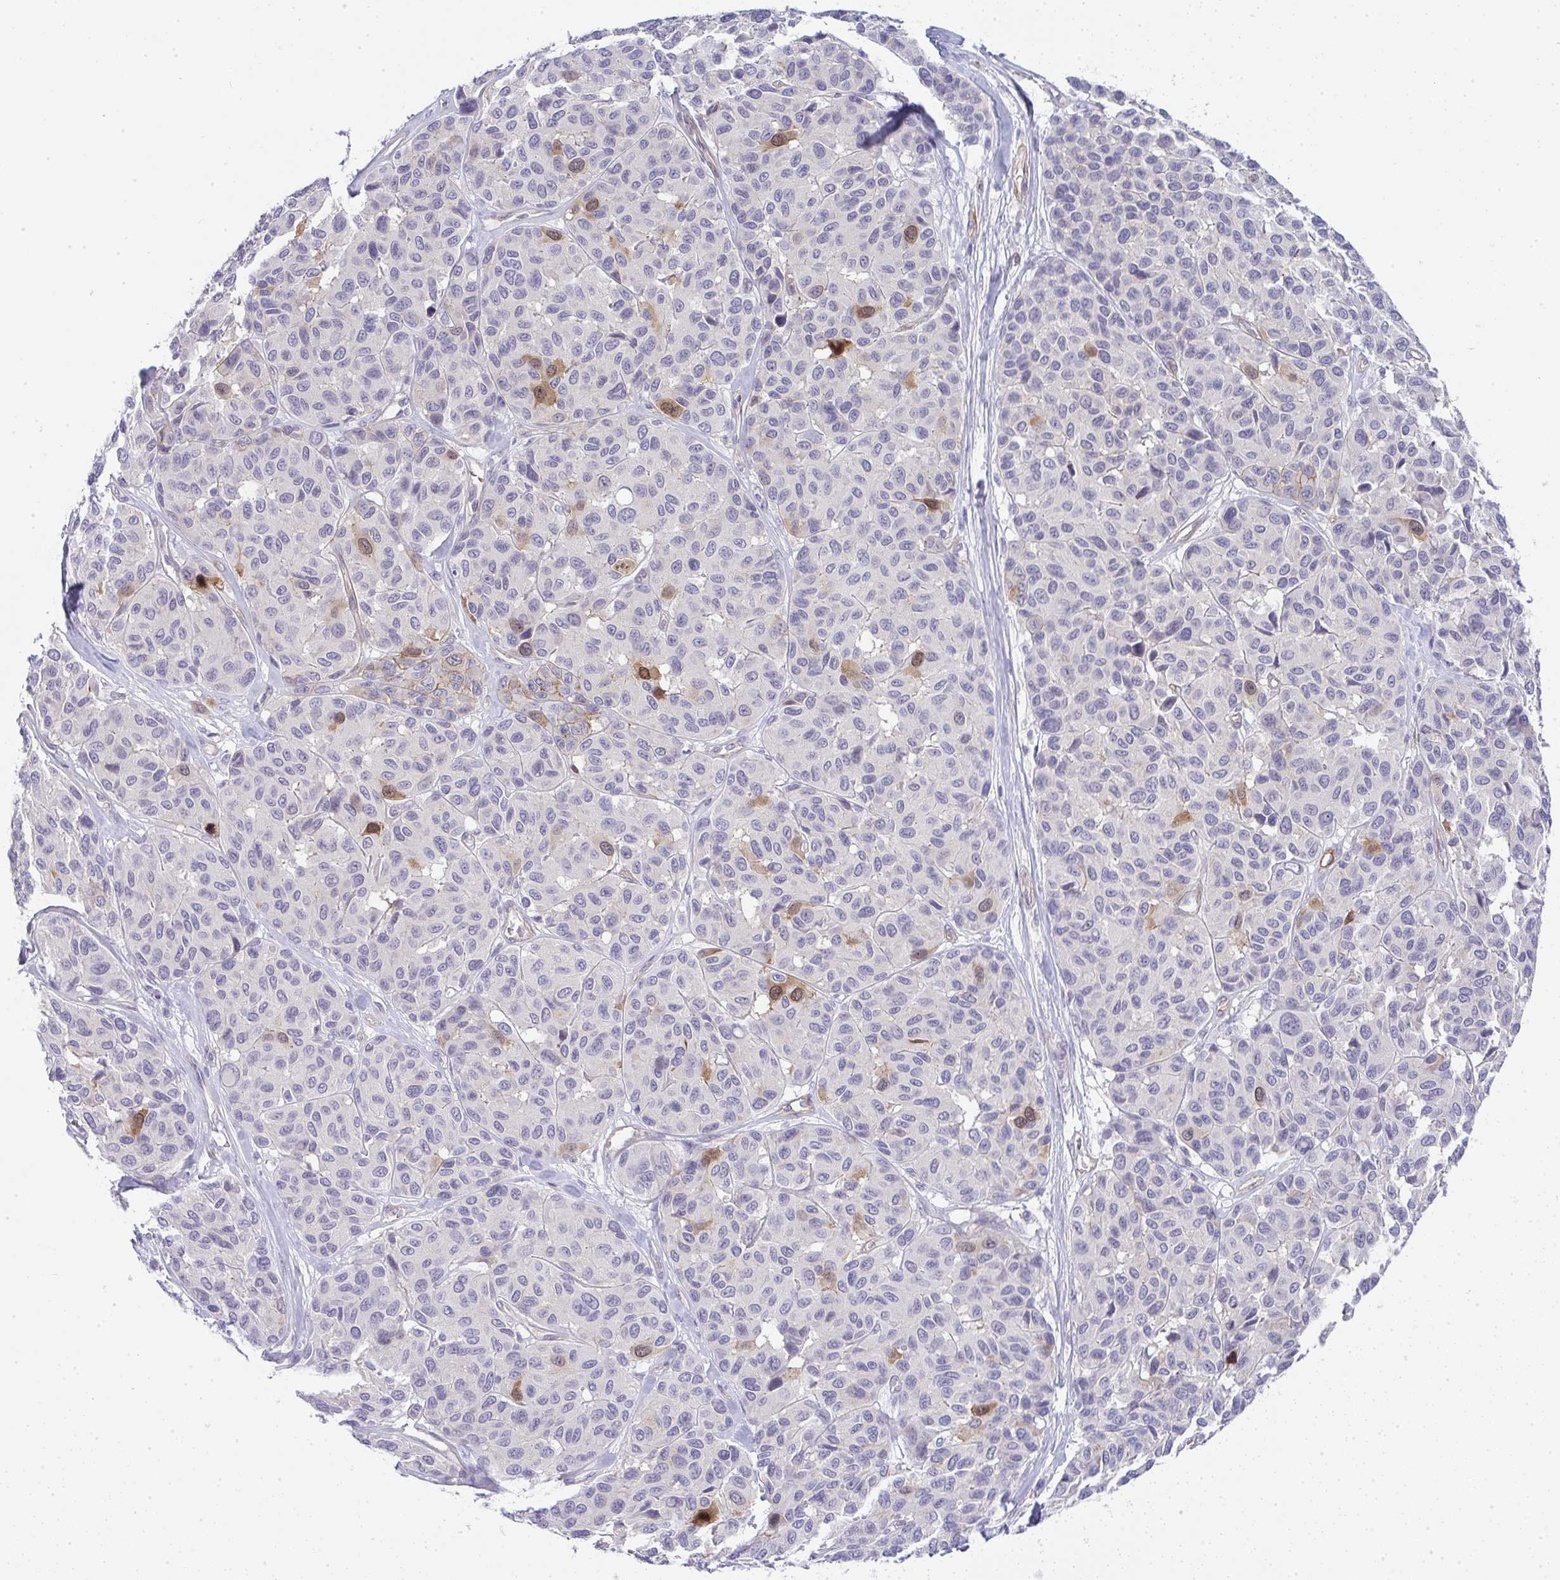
{"staining": {"intensity": "weak", "quantity": "25%-75%", "location": "cytoplasmic/membranous,nuclear"}, "tissue": "melanoma", "cell_type": "Tumor cells", "image_type": "cancer", "snomed": [{"axis": "morphology", "description": "Malignant melanoma, NOS"}, {"axis": "topography", "description": "Skin"}], "caption": "Immunohistochemical staining of human melanoma exhibits low levels of weak cytoplasmic/membranous and nuclear protein staining in about 25%-75% of tumor cells.", "gene": "UBE2S", "patient": {"sex": "female", "age": 66}}